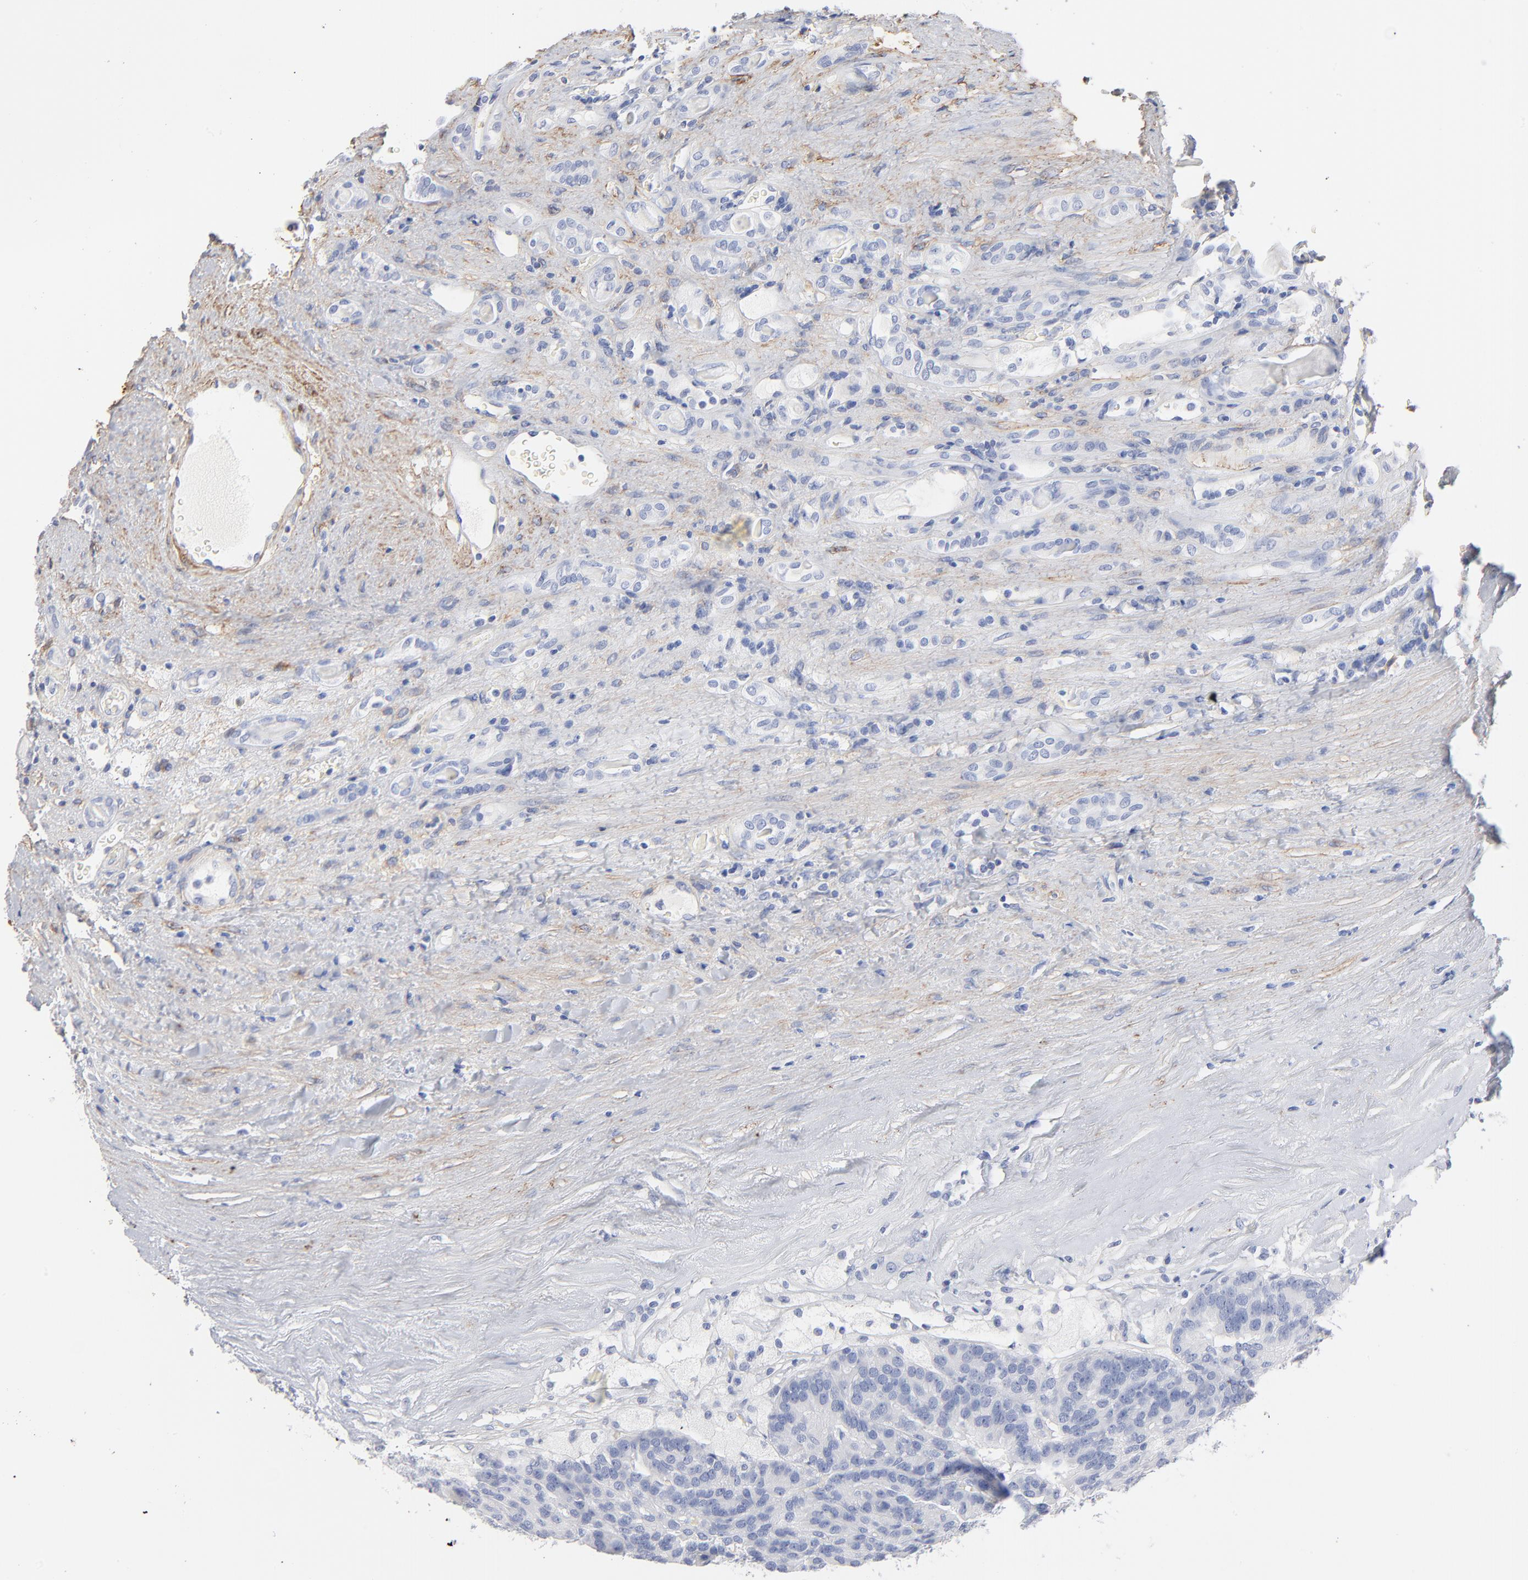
{"staining": {"intensity": "negative", "quantity": "none", "location": "none"}, "tissue": "renal cancer", "cell_type": "Tumor cells", "image_type": "cancer", "snomed": [{"axis": "morphology", "description": "Adenocarcinoma, NOS"}, {"axis": "topography", "description": "Kidney"}], "caption": "IHC photomicrograph of human renal cancer (adenocarcinoma) stained for a protein (brown), which demonstrates no staining in tumor cells.", "gene": "AGTR1", "patient": {"sex": "male", "age": 46}}